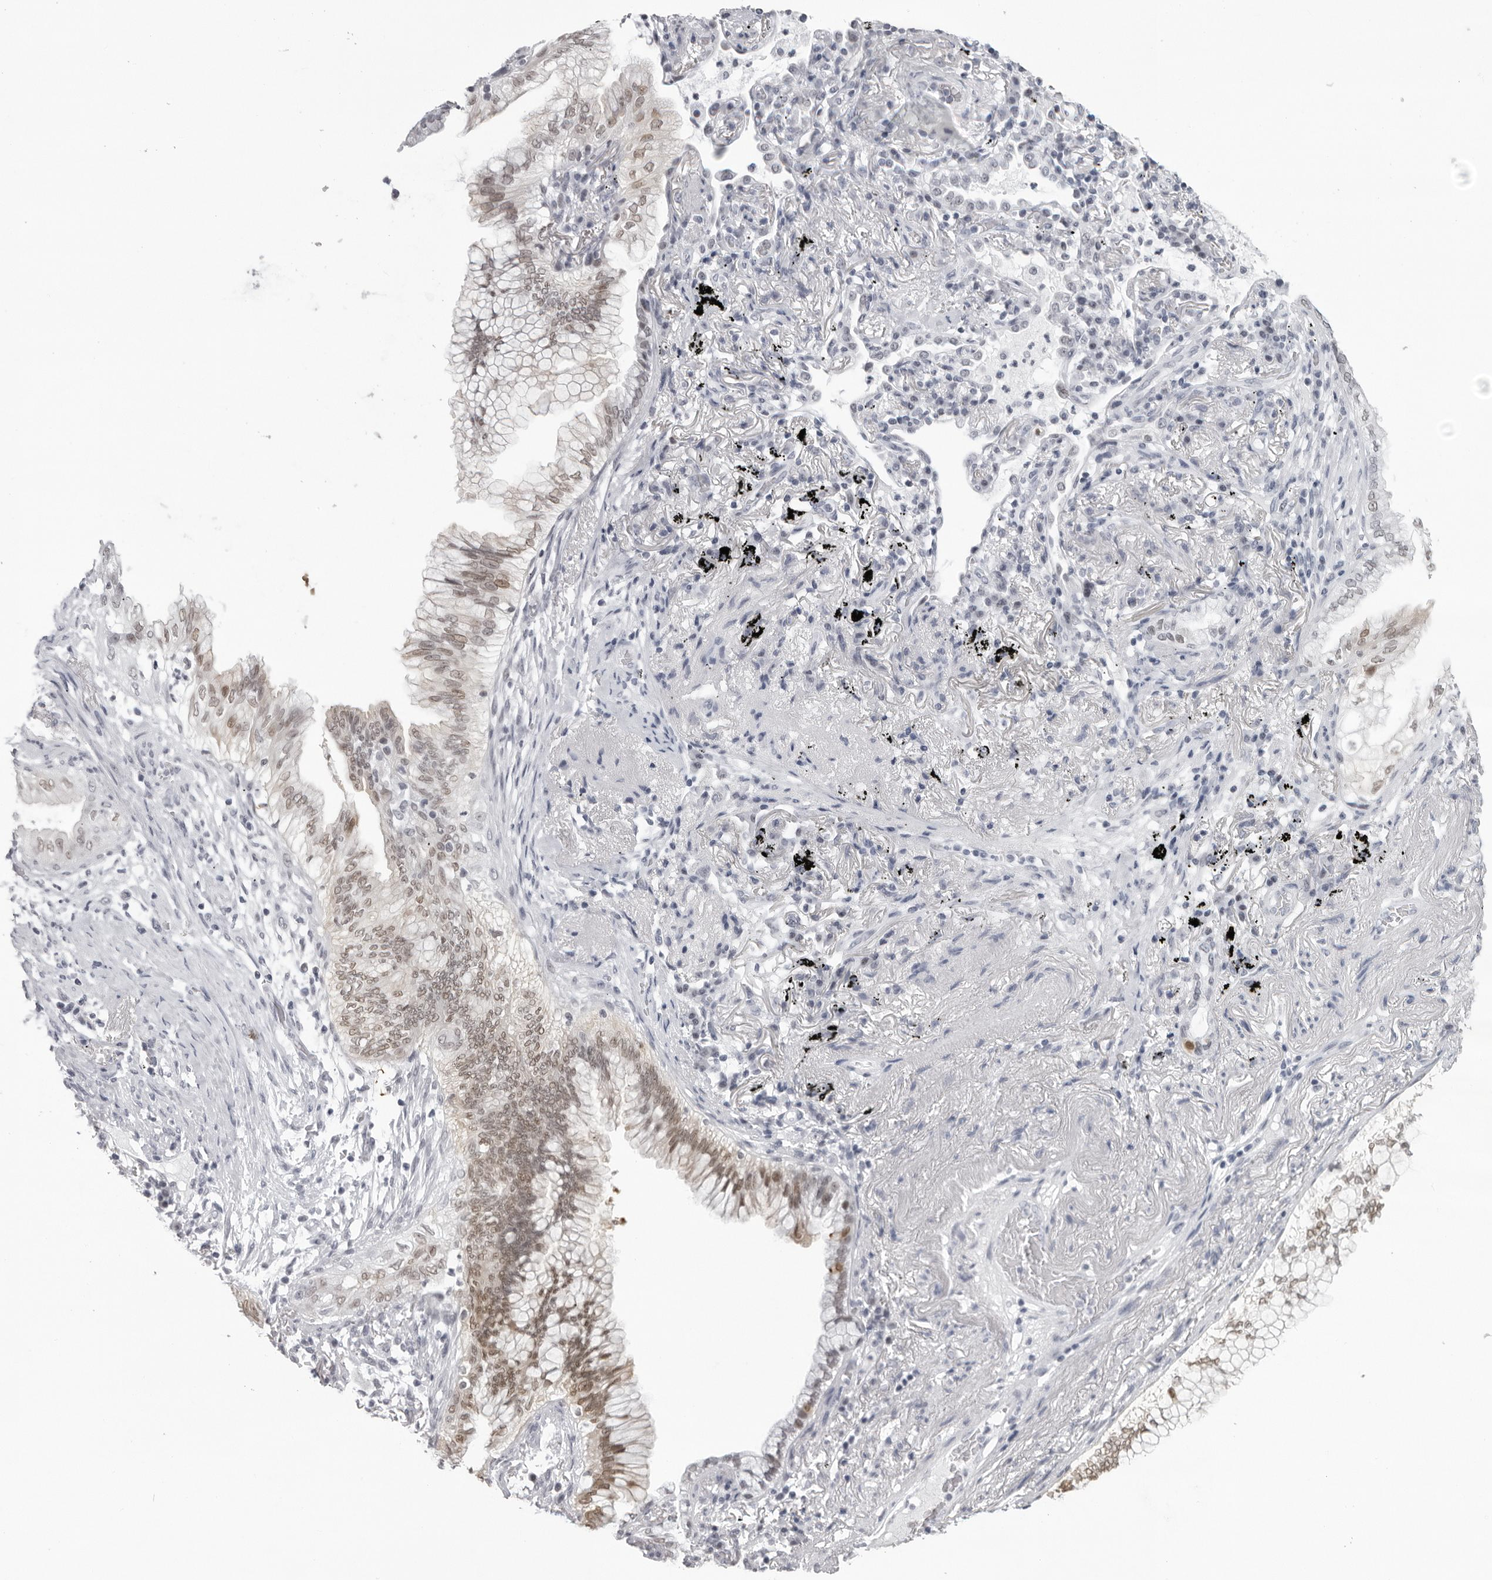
{"staining": {"intensity": "moderate", "quantity": ">75%", "location": "nuclear"}, "tissue": "lung cancer", "cell_type": "Tumor cells", "image_type": "cancer", "snomed": [{"axis": "morphology", "description": "Adenocarcinoma, NOS"}, {"axis": "topography", "description": "Lung"}], "caption": "Immunohistochemical staining of human lung cancer demonstrates medium levels of moderate nuclear positivity in approximately >75% of tumor cells.", "gene": "ESPN", "patient": {"sex": "female", "age": 70}}